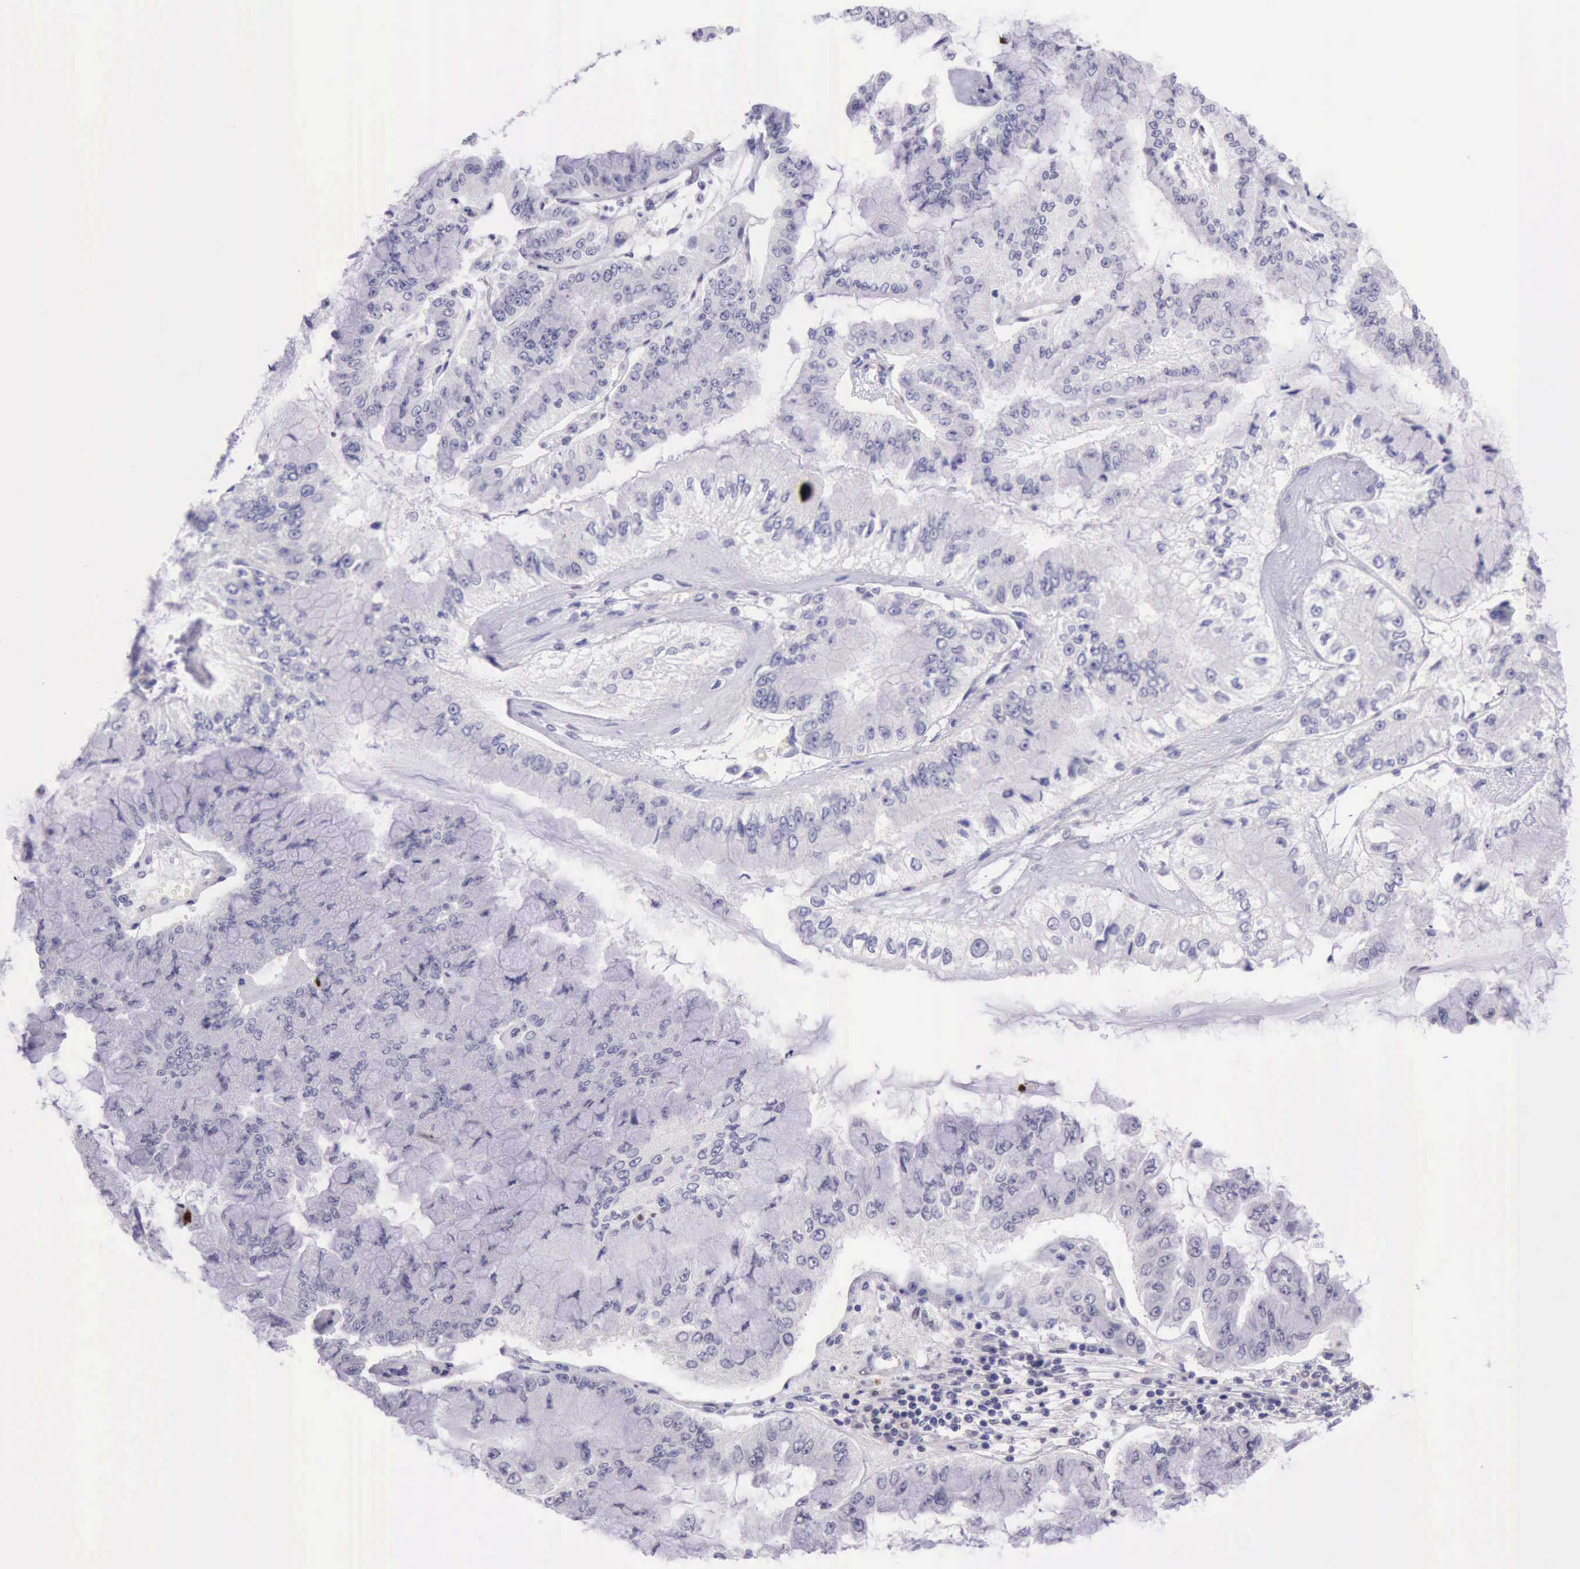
{"staining": {"intensity": "strong", "quantity": "<25%", "location": "nuclear"}, "tissue": "liver cancer", "cell_type": "Tumor cells", "image_type": "cancer", "snomed": [{"axis": "morphology", "description": "Cholangiocarcinoma"}, {"axis": "topography", "description": "Liver"}], "caption": "Protein expression analysis of cholangiocarcinoma (liver) exhibits strong nuclear expression in approximately <25% of tumor cells.", "gene": "PARP1", "patient": {"sex": "female", "age": 79}}